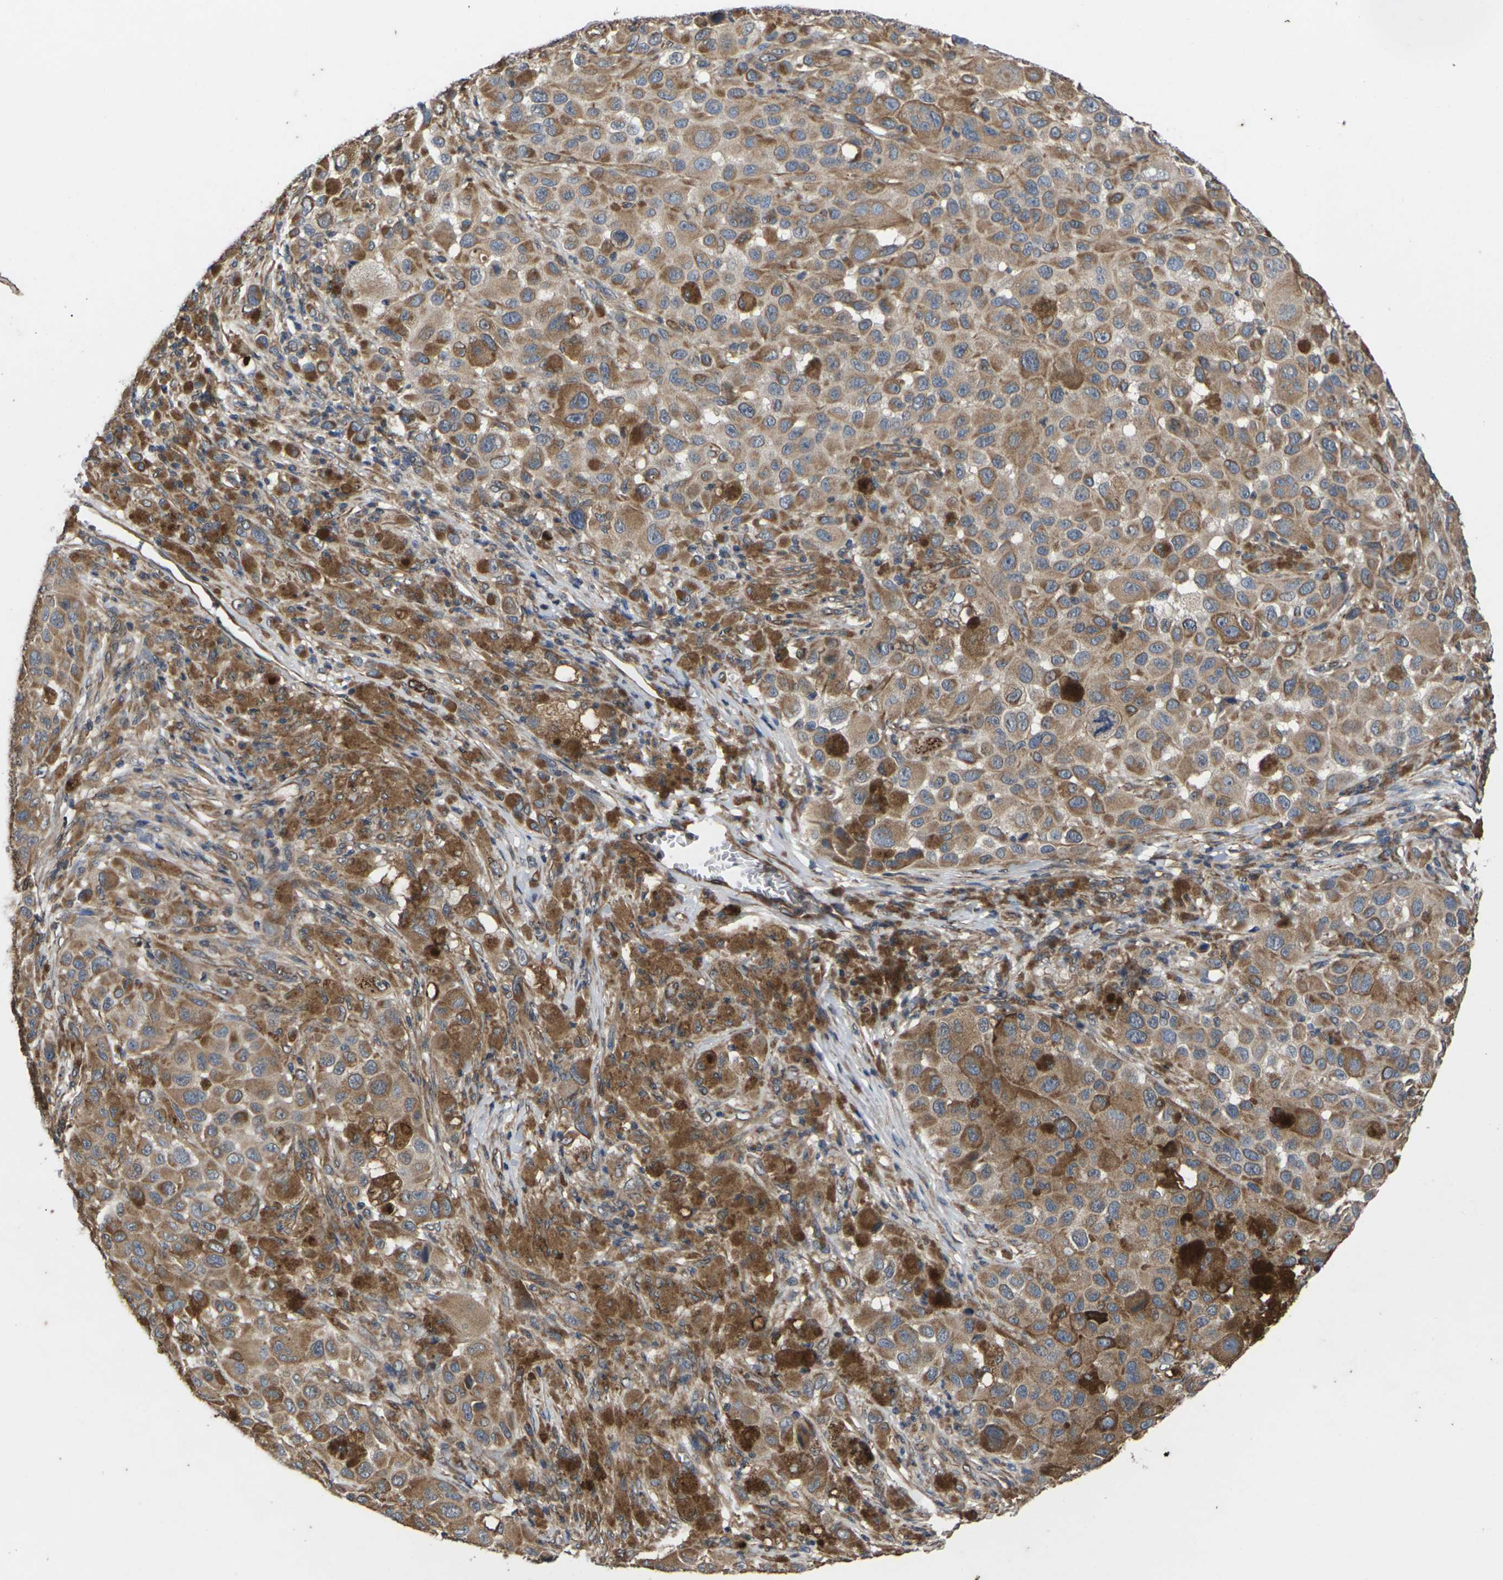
{"staining": {"intensity": "moderate", "quantity": ">75%", "location": "cytoplasmic/membranous"}, "tissue": "melanoma", "cell_type": "Tumor cells", "image_type": "cancer", "snomed": [{"axis": "morphology", "description": "Malignant melanoma, NOS"}, {"axis": "topography", "description": "Skin"}], "caption": "Human melanoma stained with a brown dye reveals moderate cytoplasmic/membranous positive staining in approximately >75% of tumor cells.", "gene": "DKK2", "patient": {"sex": "male", "age": 96}}